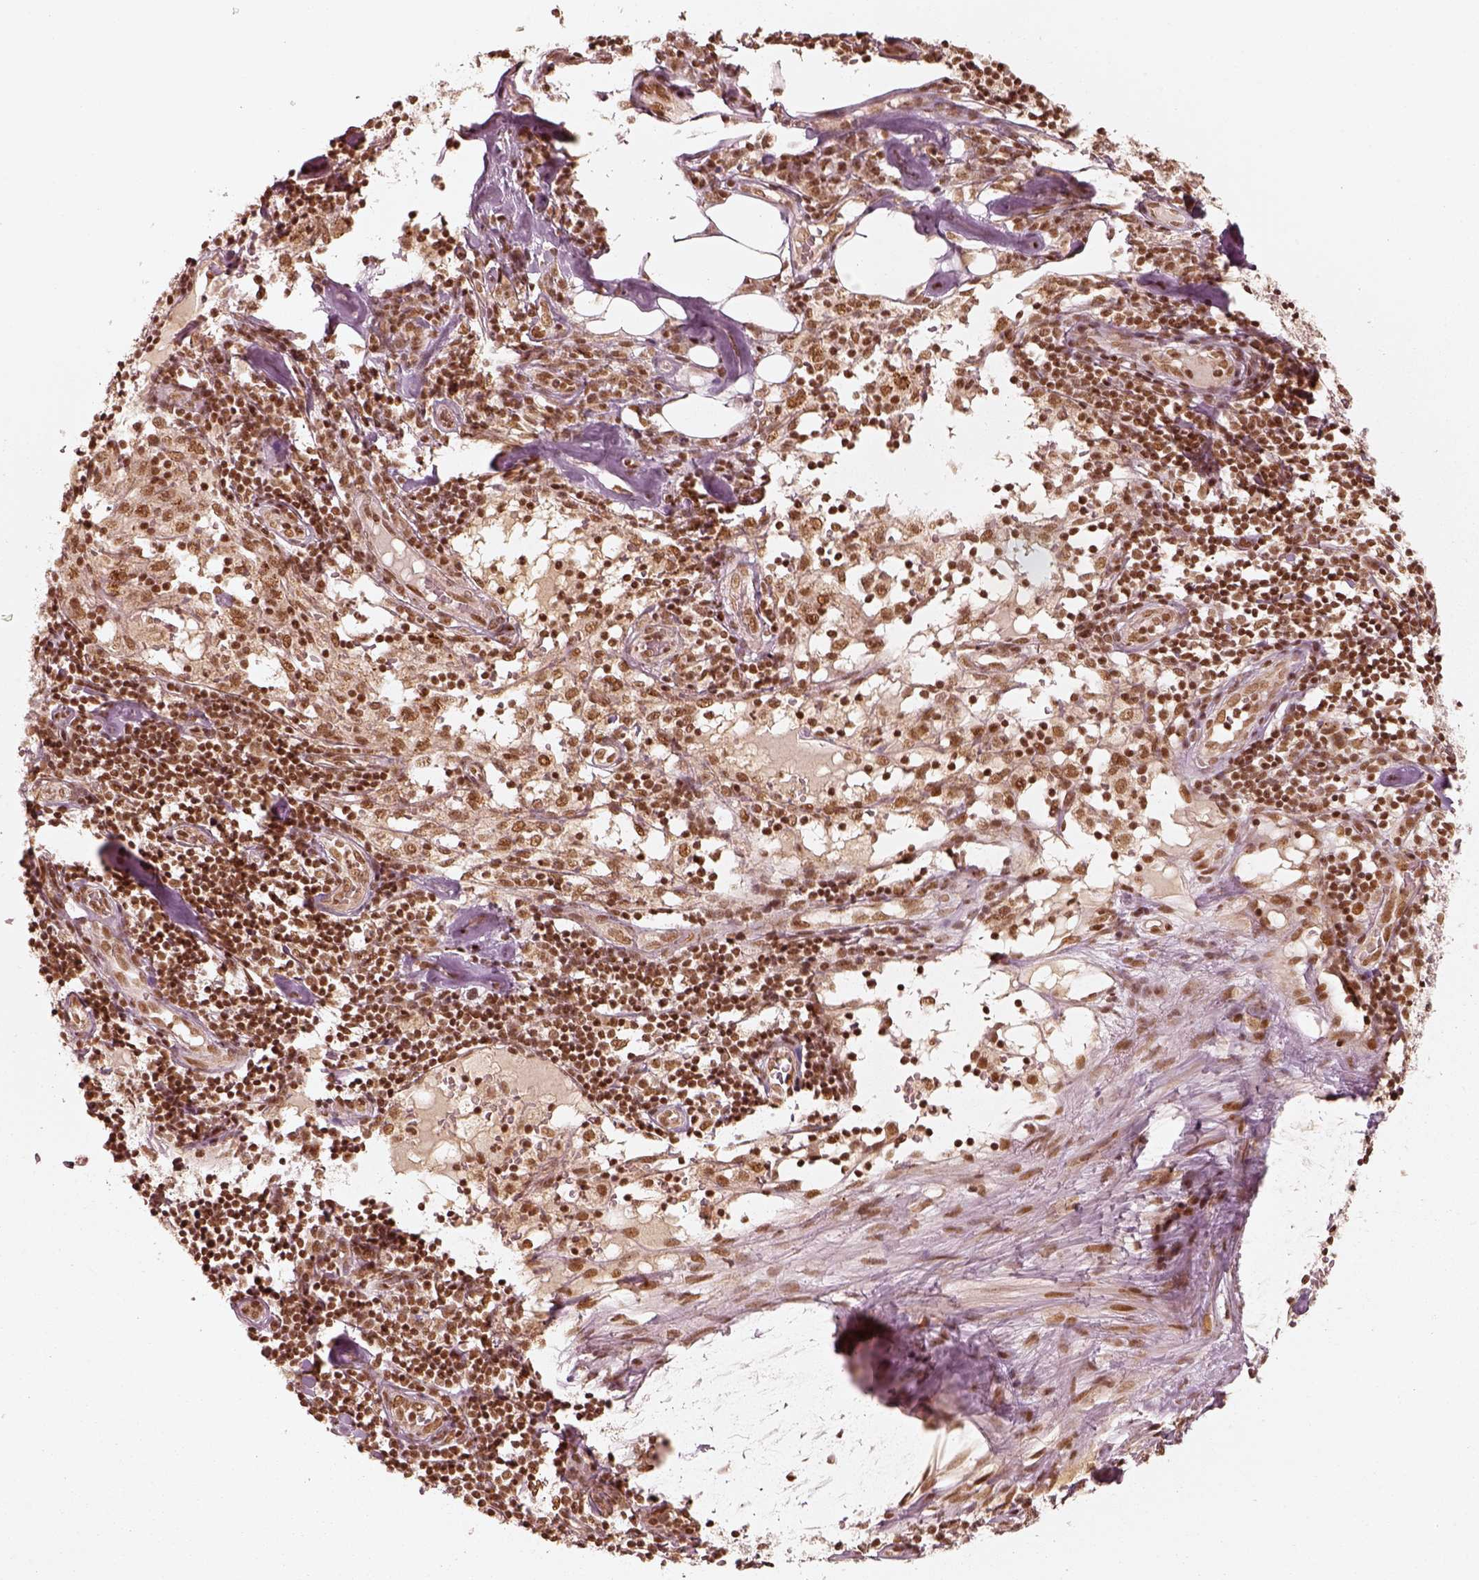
{"staining": {"intensity": "moderate", "quantity": ">75%", "location": "nuclear"}, "tissue": "melanoma", "cell_type": "Tumor cells", "image_type": "cancer", "snomed": [{"axis": "morphology", "description": "Malignant melanoma, Metastatic site"}, {"axis": "topography", "description": "Lymph node"}], "caption": "Protein expression analysis of malignant melanoma (metastatic site) exhibits moderate nuclear expression in about >75% of tumor cells. (DAB (3,3'-diaminobenzidine) IHC, brown staining for protein, blue staining for nuclei).", "gene": "GMEB2", "patient": {"sex": "female", "age": 64}}